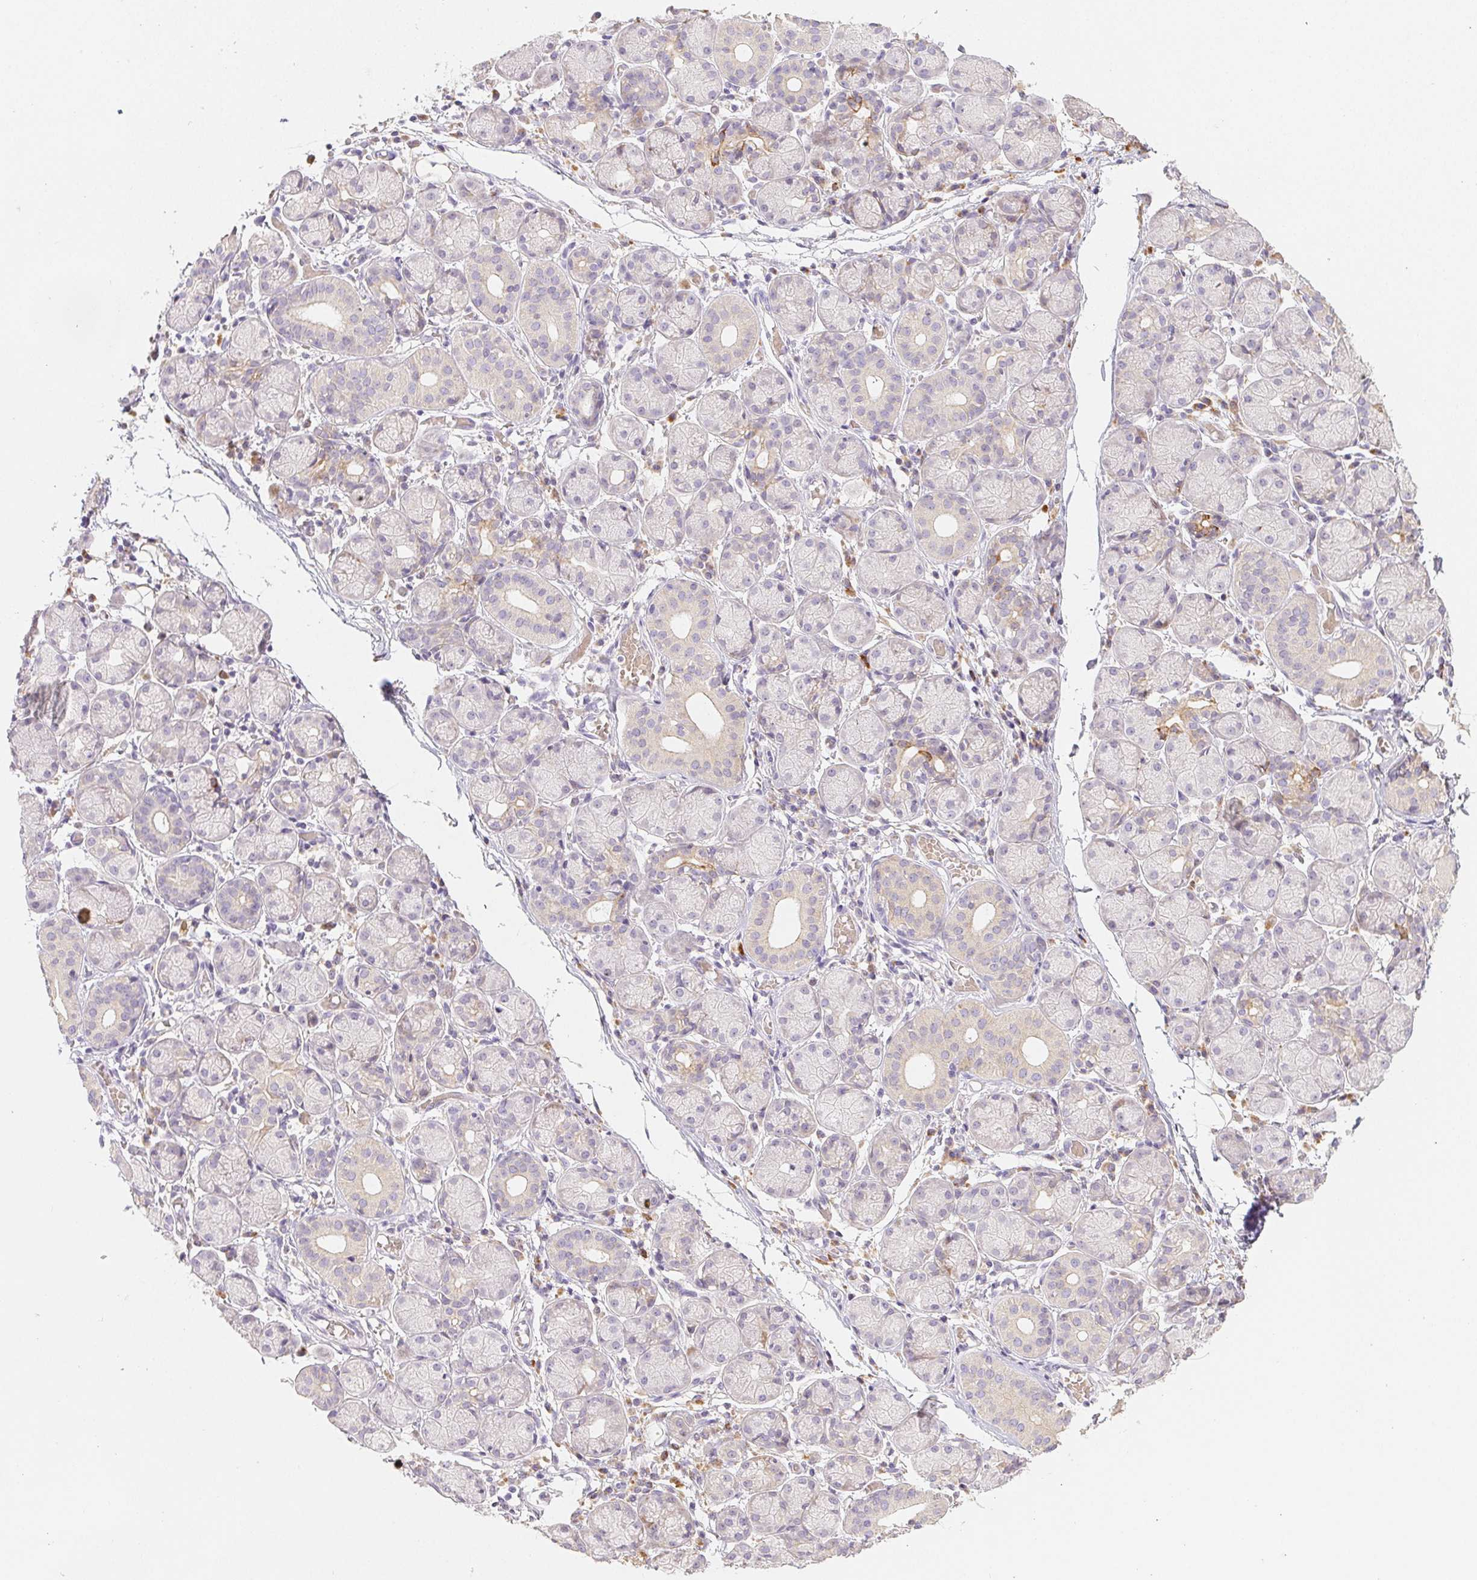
{"staining": {"intensity": "weak", "quantity": "<25%", "location": "cytoplasmic/membranous"}, "tissue": "salivary gland", "cell_type": "Glandular cells", "image_type": "normal", "snomed": [{"axis": "morphology", "description": "Normal tissue, NOS"}, {"axis": "topography", "description": "Salivary gland"}], "caption": "IHC micrograph of normal human salivary gland stained for a protein (brown), which shows no expression in glandular cells.", "gene": "ACVR1B", "patient": {"sex": "female", "age": 24}}